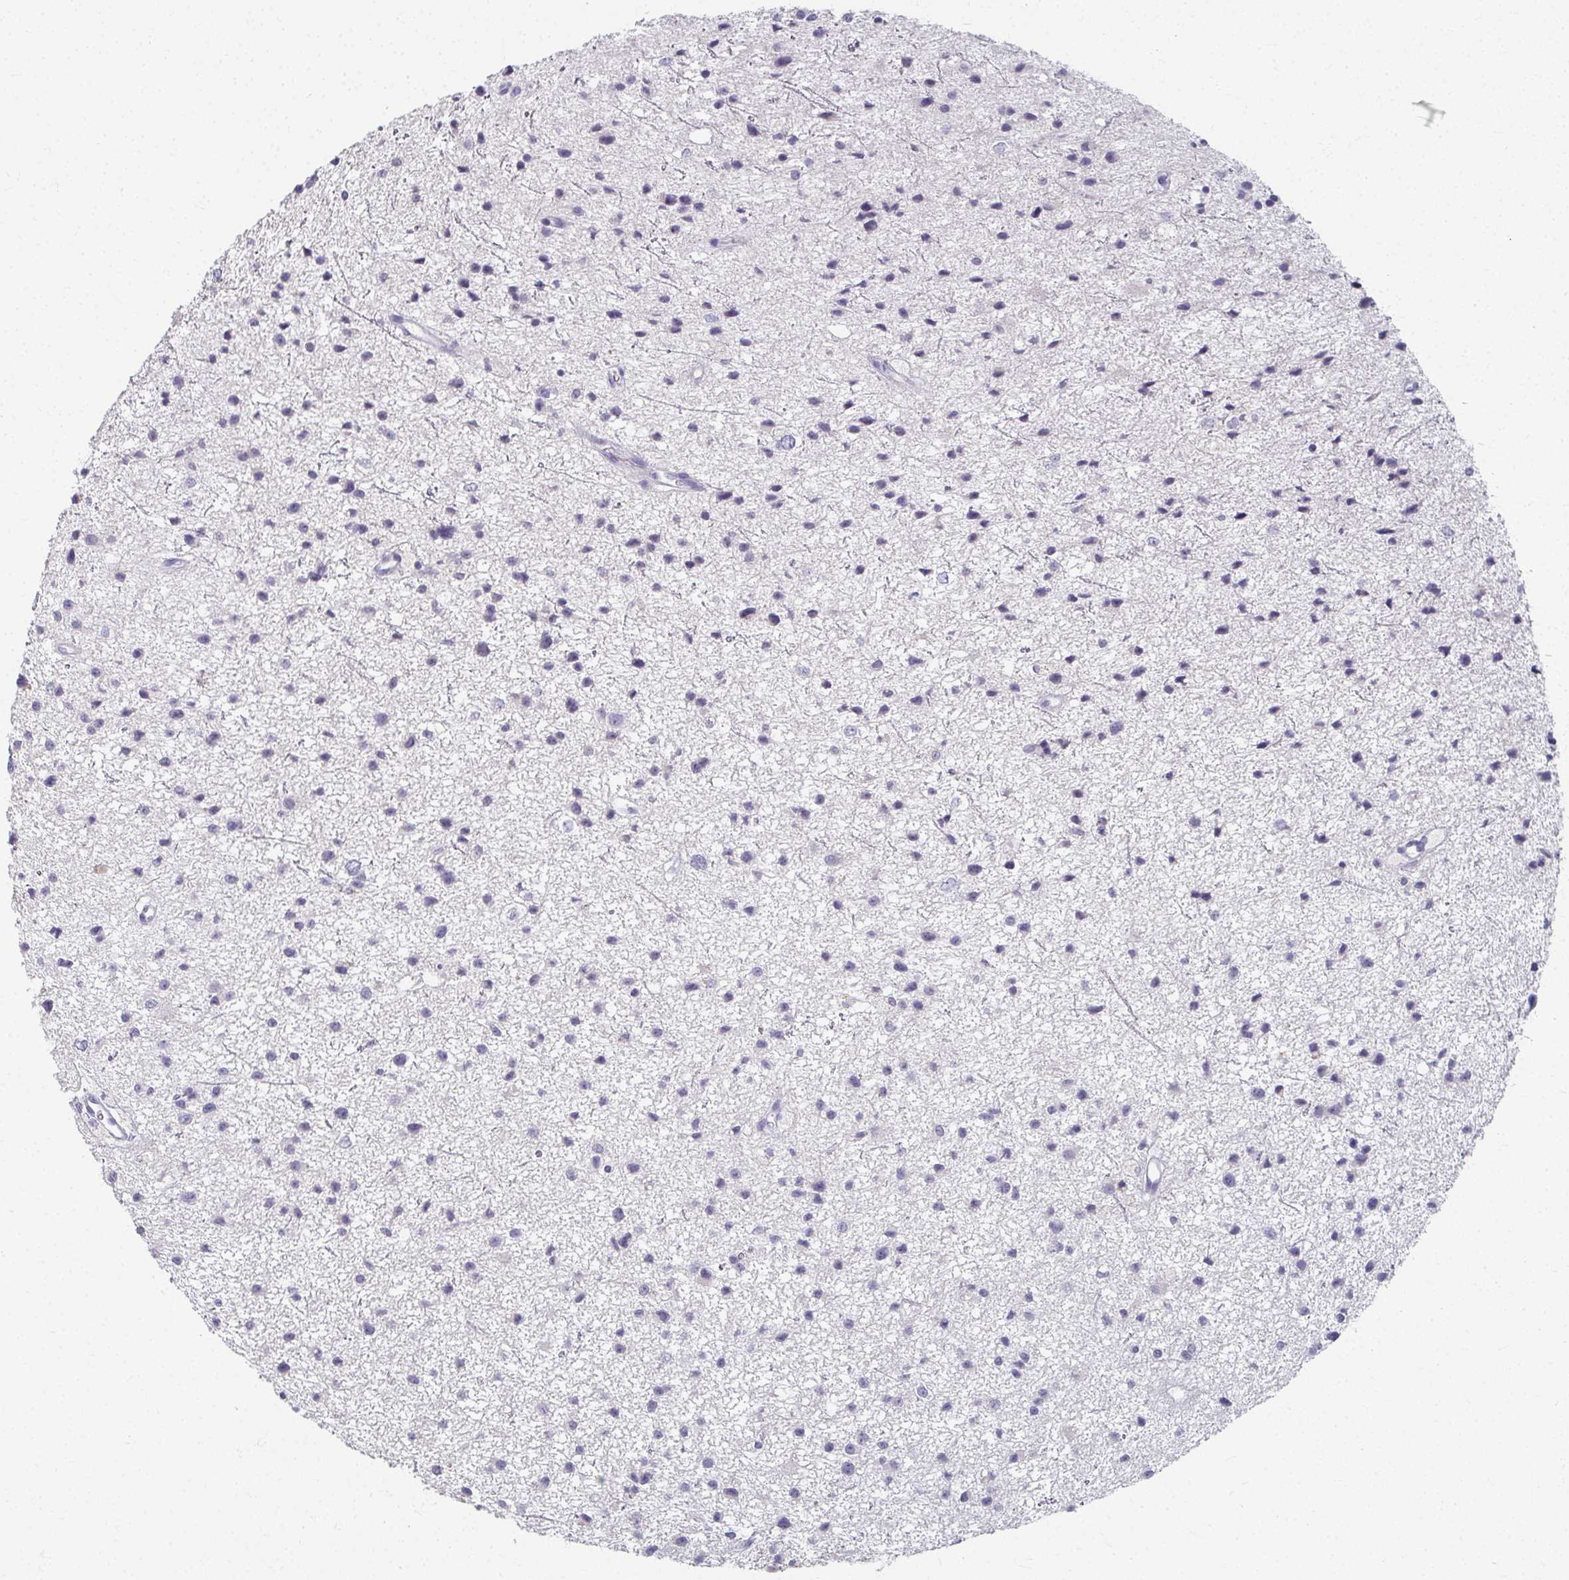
{"staining": {"intensity": "negative", "quantity": "none", "location": "none"}, "tissue": "glioma", "cell_type": "Tumor cells", "image_type": "cancer", "snomed": [{"axis": "morphology", "description": "Glioma, malignant, Low grade"}, {"axis": "topography", "description": "Brain"}], "caption": "Immunohistochemistry of human glioma displays no staining in tumor cells.", "gene": "CAMKV", "patient": {"sex": "male", "age": 43}}